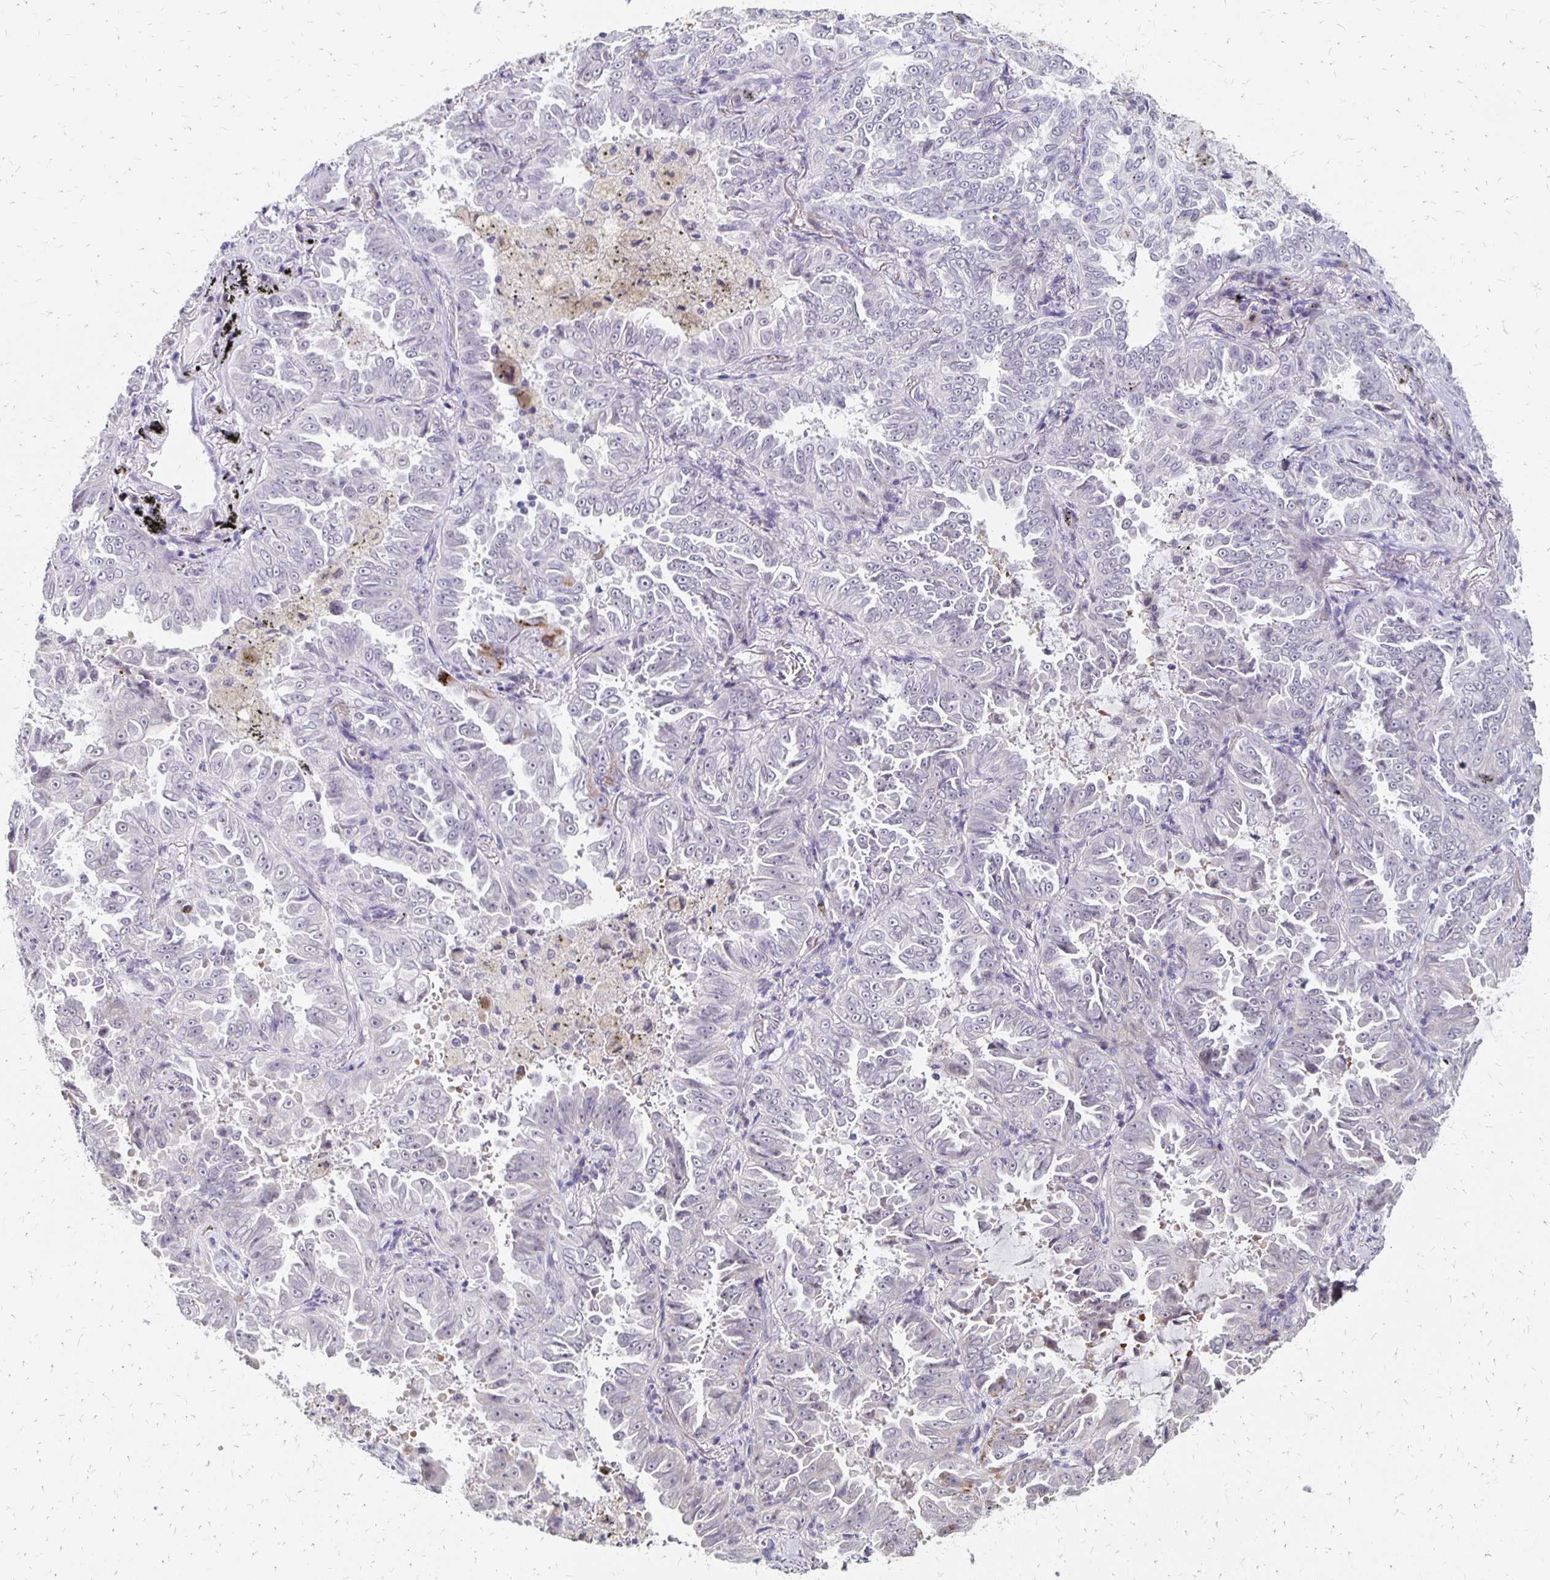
{"staining": {"intensity": "negative", "quantity": "none", "location": "none"}, "tissue": "lung cancer", "cell_type": "Tumor cells", "image_type": "cancer", "snomed": [{"axis": "morphology", "description": "Adenocarcinoma, NOS"}, {"axis": "topography", "description": "Lung"}], "caption": "The immunohistochemistry histopathology image has no significant positivity in tumor cells of lung cancer (adenocarcinoma) tissue.", "gene": "ATOSB", "patient": {"sex": "female", "age": 52}}